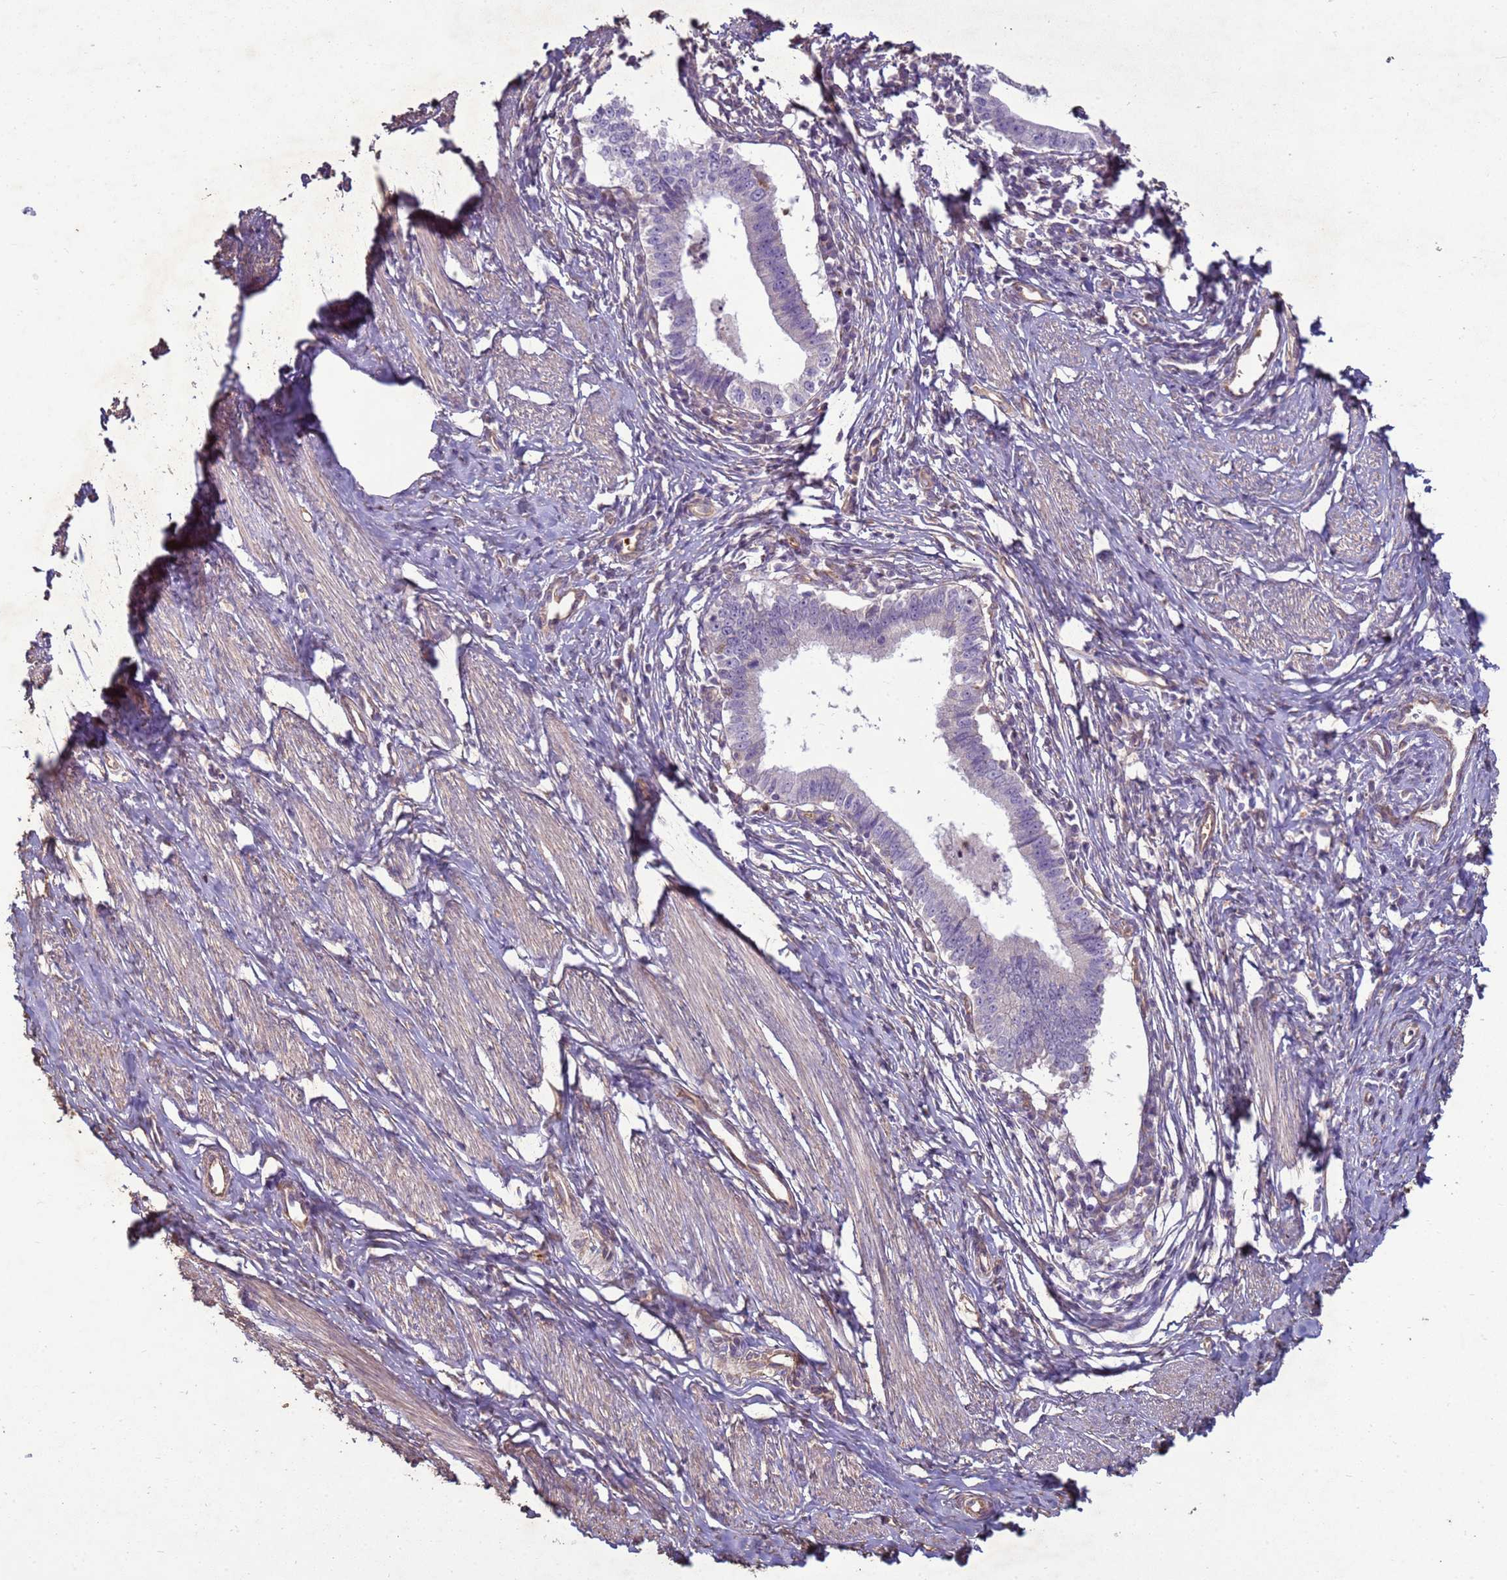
{"staining": {"intensity": "negative", "quantity": "none", "location": "none"}, "tissue": "cervical cancer", "cell_type": "Tumor cells", "image_type": "cancer", "snomed": [{"axis": "morphology", "description": "Adenocarcinoma, NOS"}, {"axis": "topography", "description": "Cervix"}], "caption": "The image displays no significant positivity in tumor cells of cervical cancer (adenocarcinoma).", "gene": "SGIP1", "patient": {"sex": "female", "age": 36}}